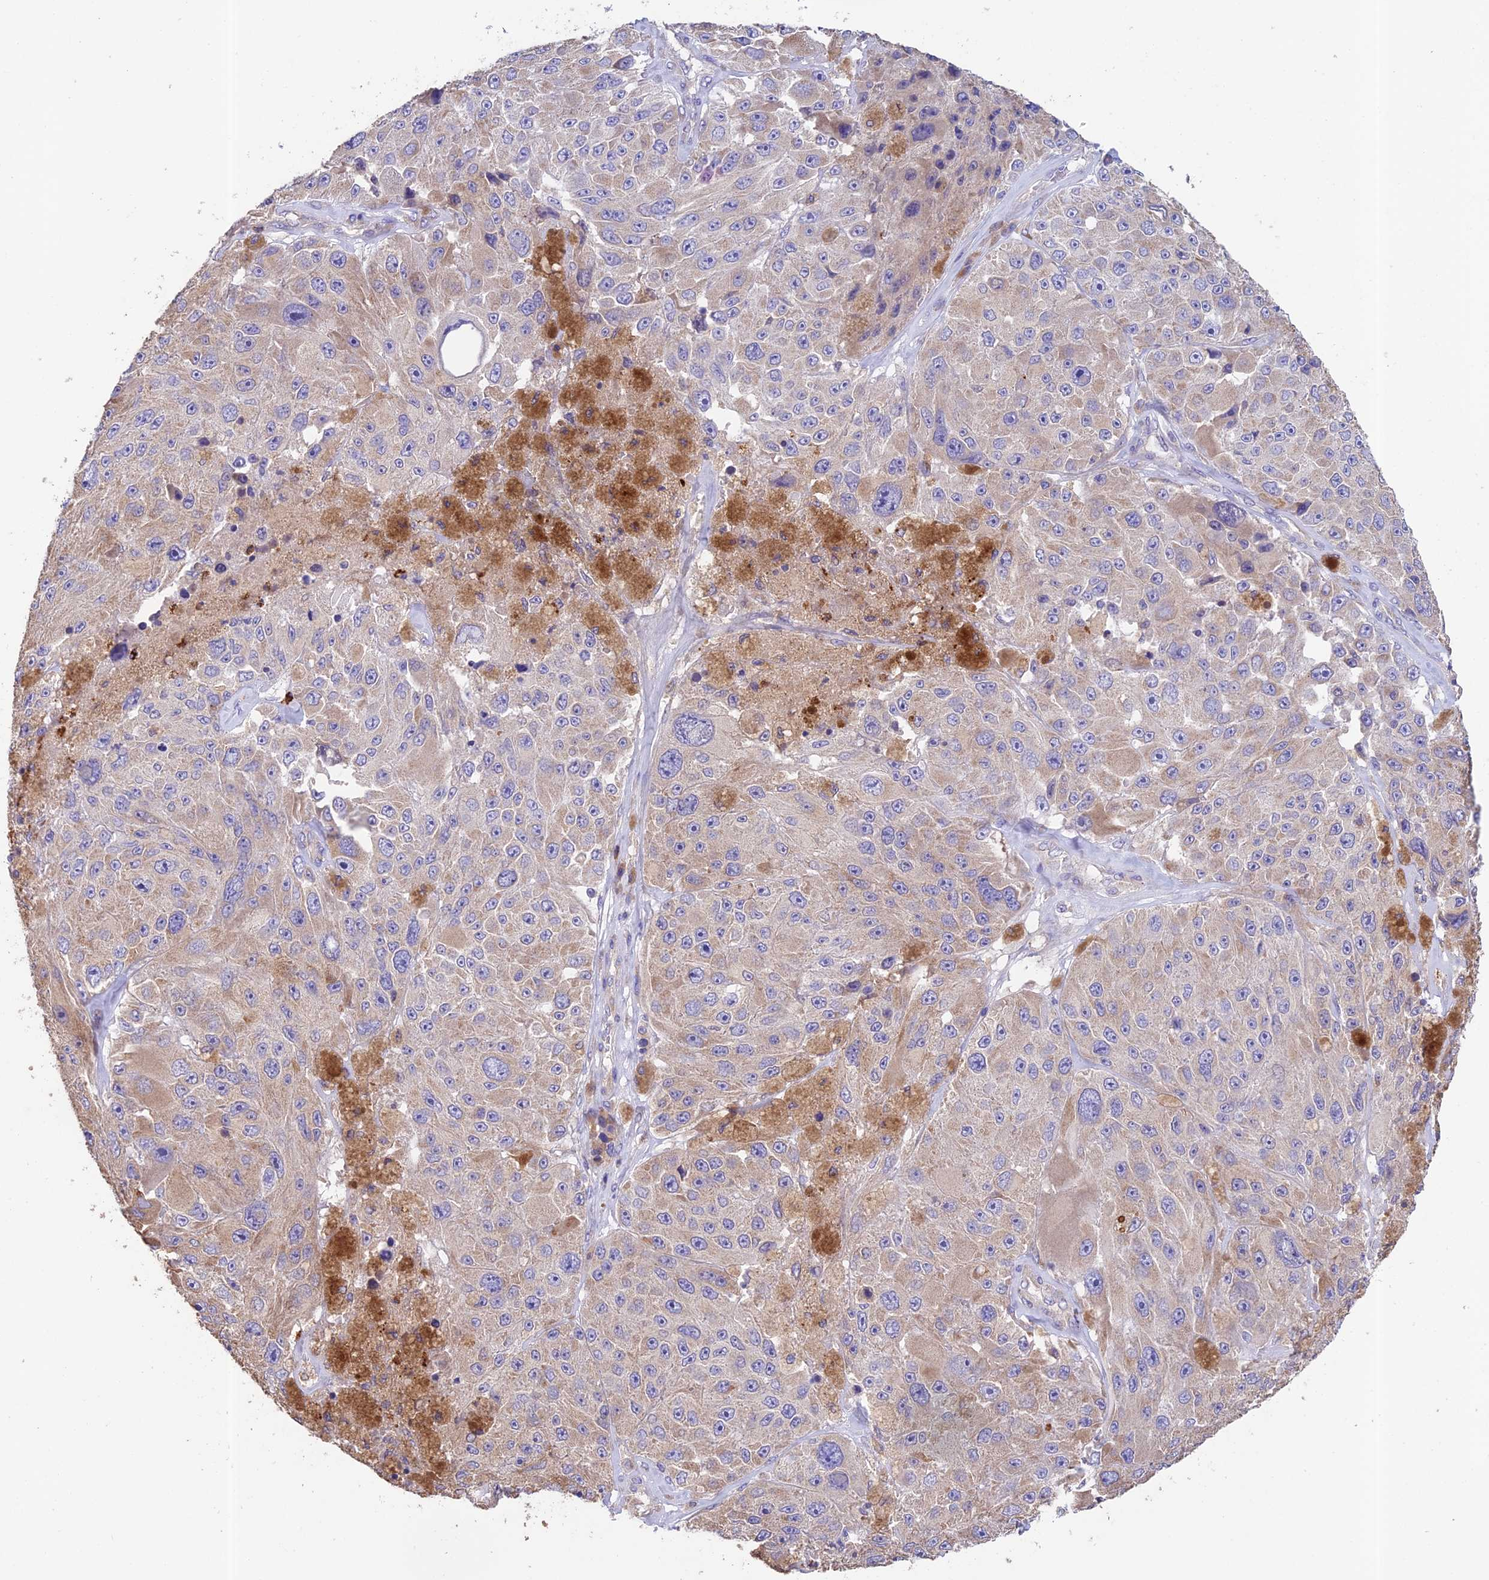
{"staining": {"intensity": "negative", "quantity": "none", "location": "none"}, "tissue": "melanoma", "cell_type": "Tumor cells", "image_type": "cancer", "snomed": [{"axis": "morphology", "description": "Malignant melanoma, Metastatic site"}, {"axis": "topography", "description": "Lymph node"}], "caption": "This is an immunohistochemistry micrograph of human melanoma. There is no staining in tumor cells.", "gene": "EMC3", "patient": {"sex": "male", "age": 62}}